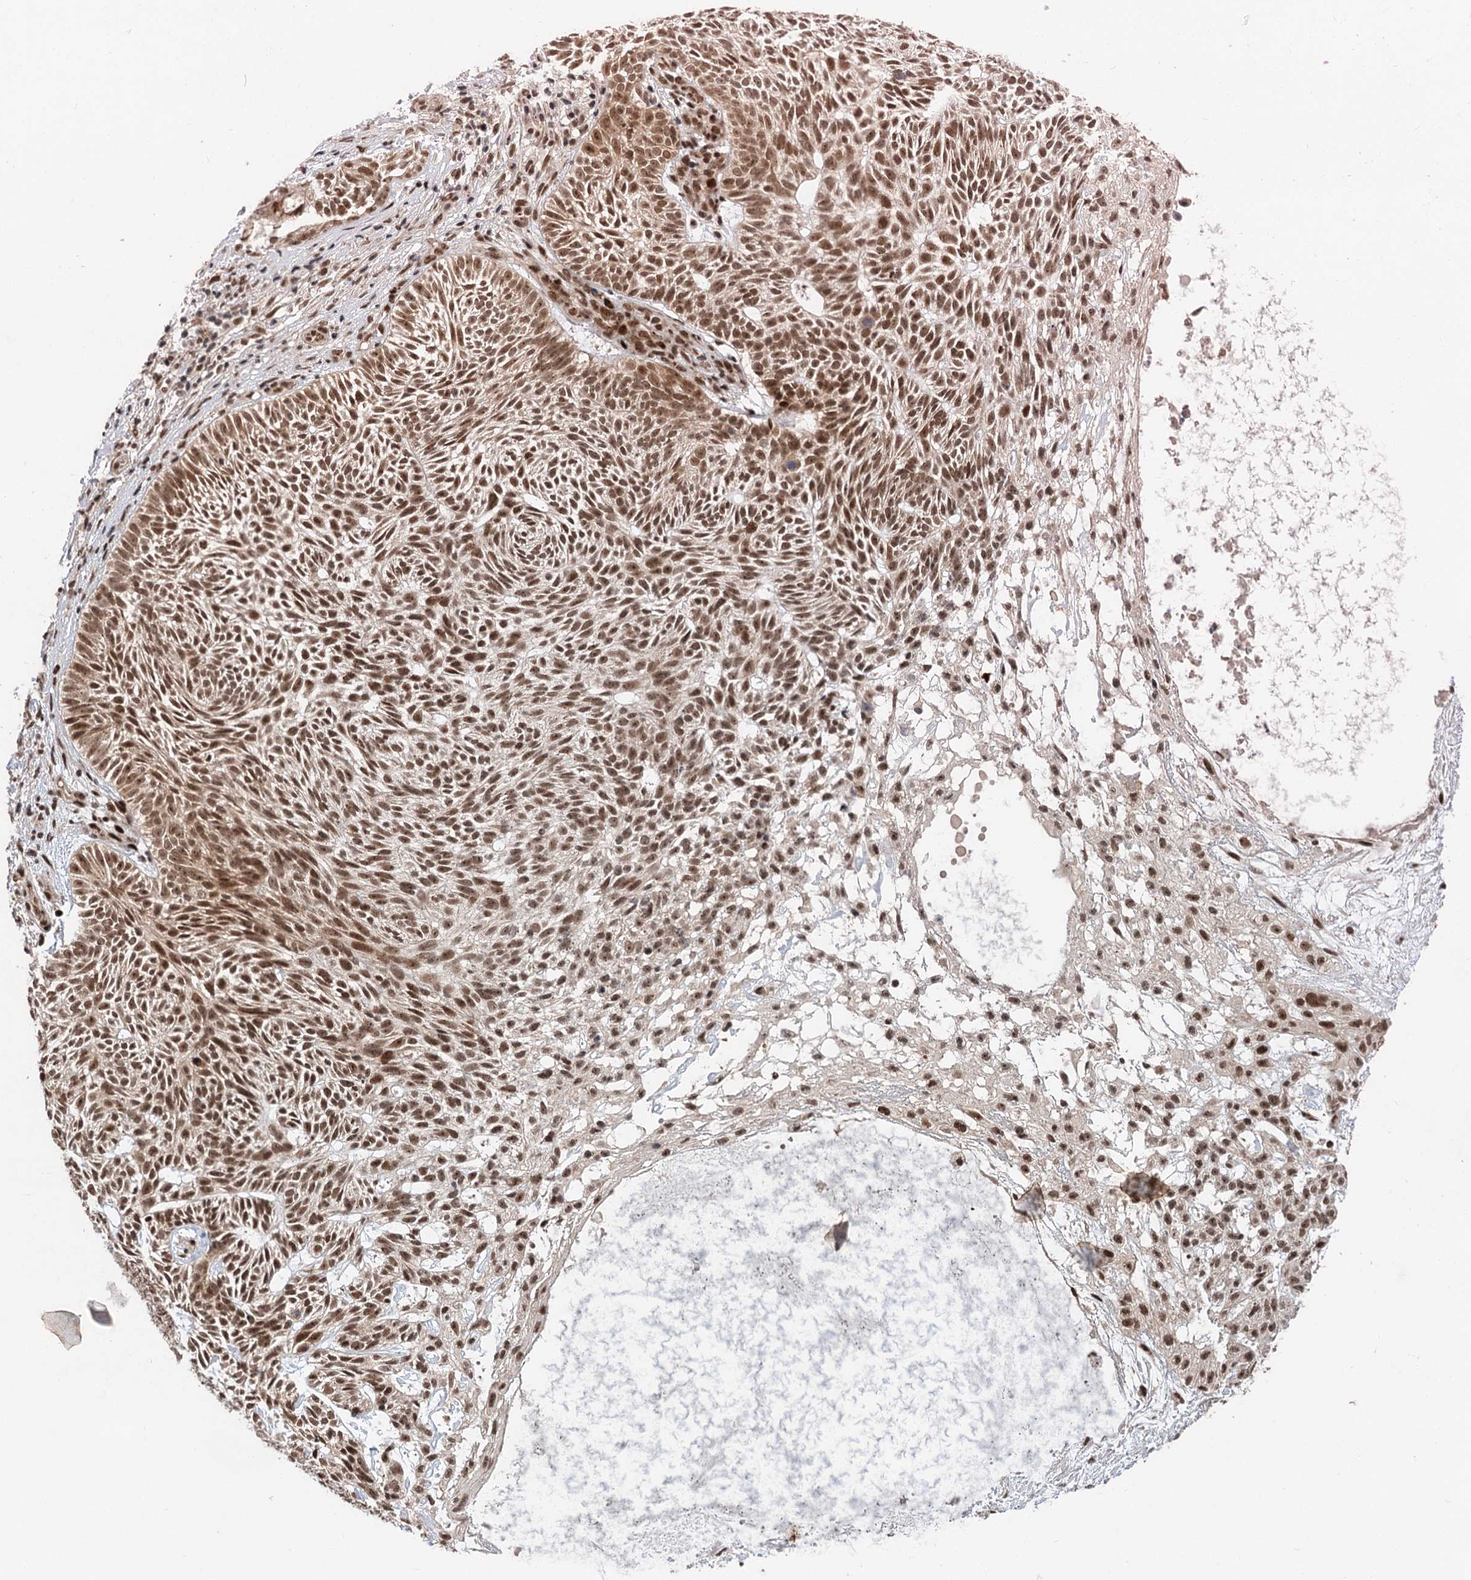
{"staining": {"intensity": "moderate", "quantity": ">75%", "location": "nuclear"}, "tissue": "skin cancer", "cell_type": "Tumor cells", "image_type": "cancer", "snomed": [{"axis": "morphology", "description": "Basal cell carcinoma"}, {"axis": "topography", "description": "Skin"}], "caption": "Brown immunohistochemical staining in human basal cell carcinoma (skin) exhibits moderate nuclear positivity in approximately >75% of tumor cells.", "gene": "MAML1", "patient": {"sex": "male", "age": 75}}